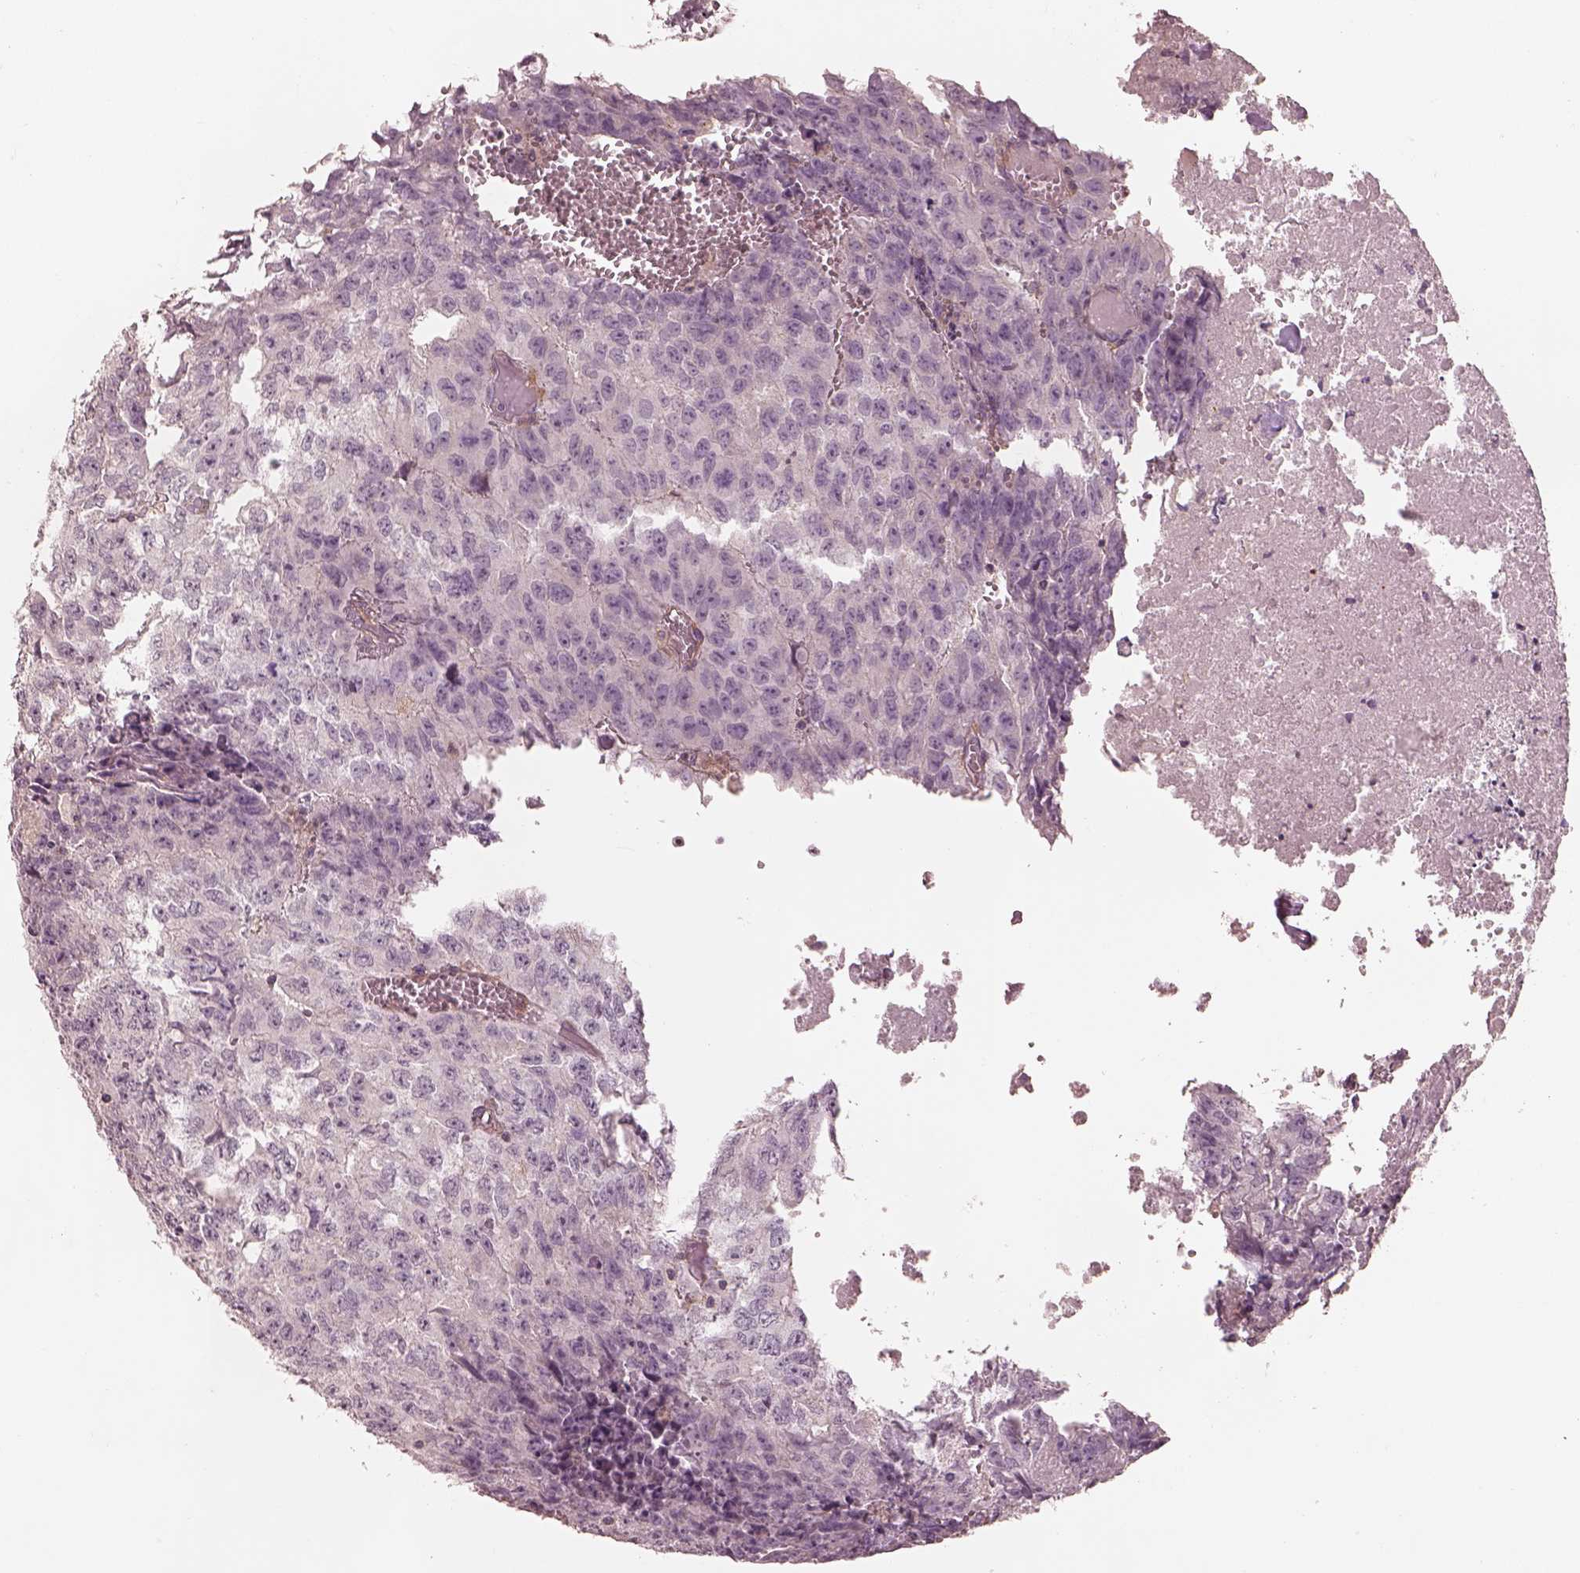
{"staining": {"intensity": "negative", "quantity": "none", "location": "none"}, "tissue": "testis cancer", "cell_type": "Tumor cells", "image_type": "cancer", "snomed": [{"axis": "morphology", "description": "Carcinoma, Embryonal, NOS"}, {"axis": "morphology", "description": "Teratoma, malignant, NOS"}, {"axis": "topography", "description": "Testis"}], "caption": "Immunohistochemistry (IHC) micrograph of human testis cancer stained for a protein (brown), which demonstrates no staining in tumor cells. The staining is performed using DAB brown chromogen with nuclei counter-stained in using hematoxylin.", "gene": "PRKACG", "patient": {"sex": "male", "age": 24}}